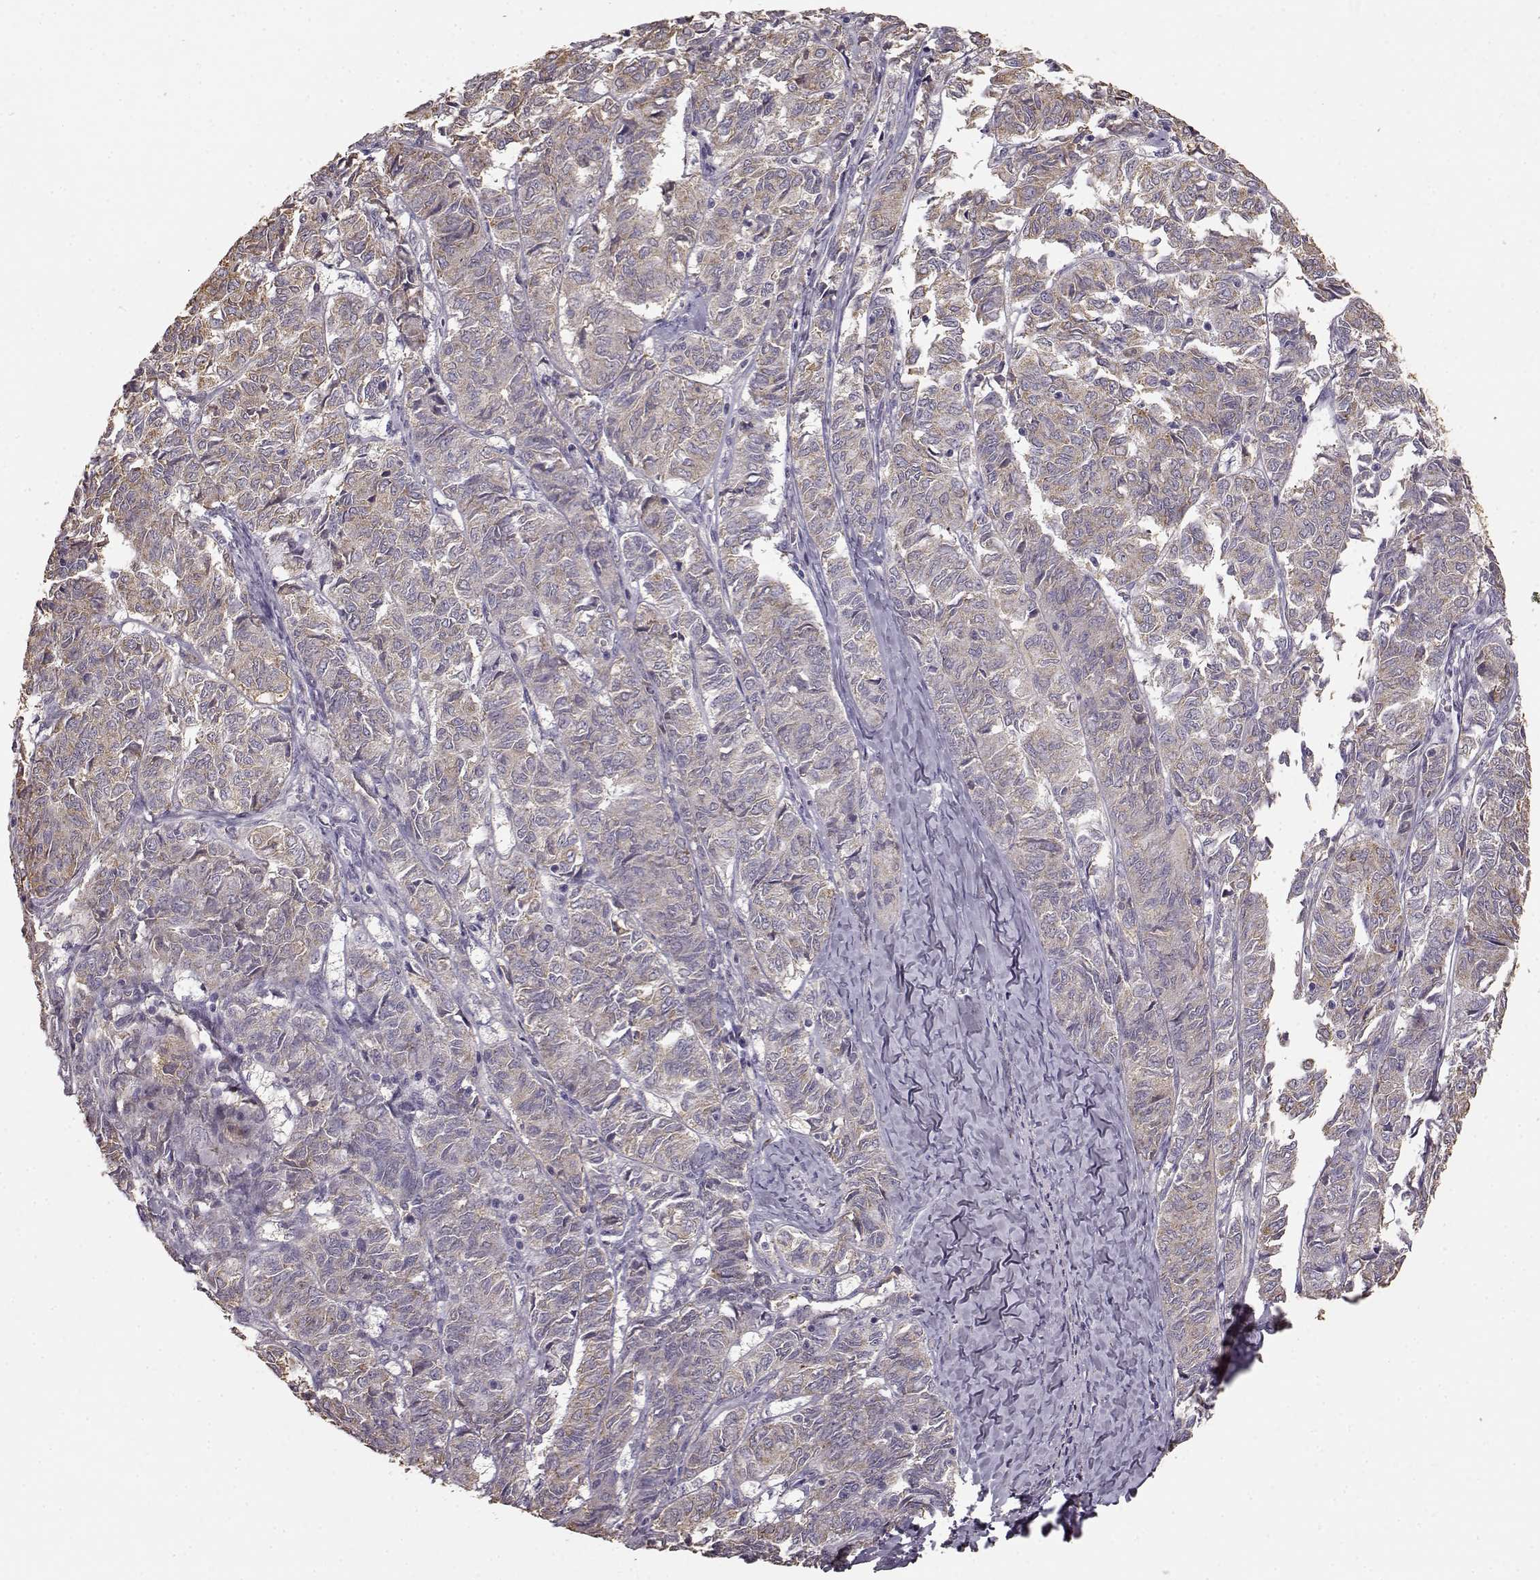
{"staining": {"intensity": "weak", "quantity": ">75%", "location": "cytoplasmic/membranous"}, "tissue": "ovarian cancer", "cell_type": "Tumor cells", "image_type": "cancer", "snomed": [{"axis": "morphology", "description": "Carcinoma, endometroid"}, {"axis": "topography", "description": "Ovary"}], "caption": "This micrograph displays ovarian cancer stained with immunohistochemistry (IHC) to label a protein in brown. The cytoplasmic/membranous of tumor cells show weak positivity for the protein. Nuclei are counter-stained blue.", "gene": "GABRG3", "patient": {"sex": "female", "age": 80}}